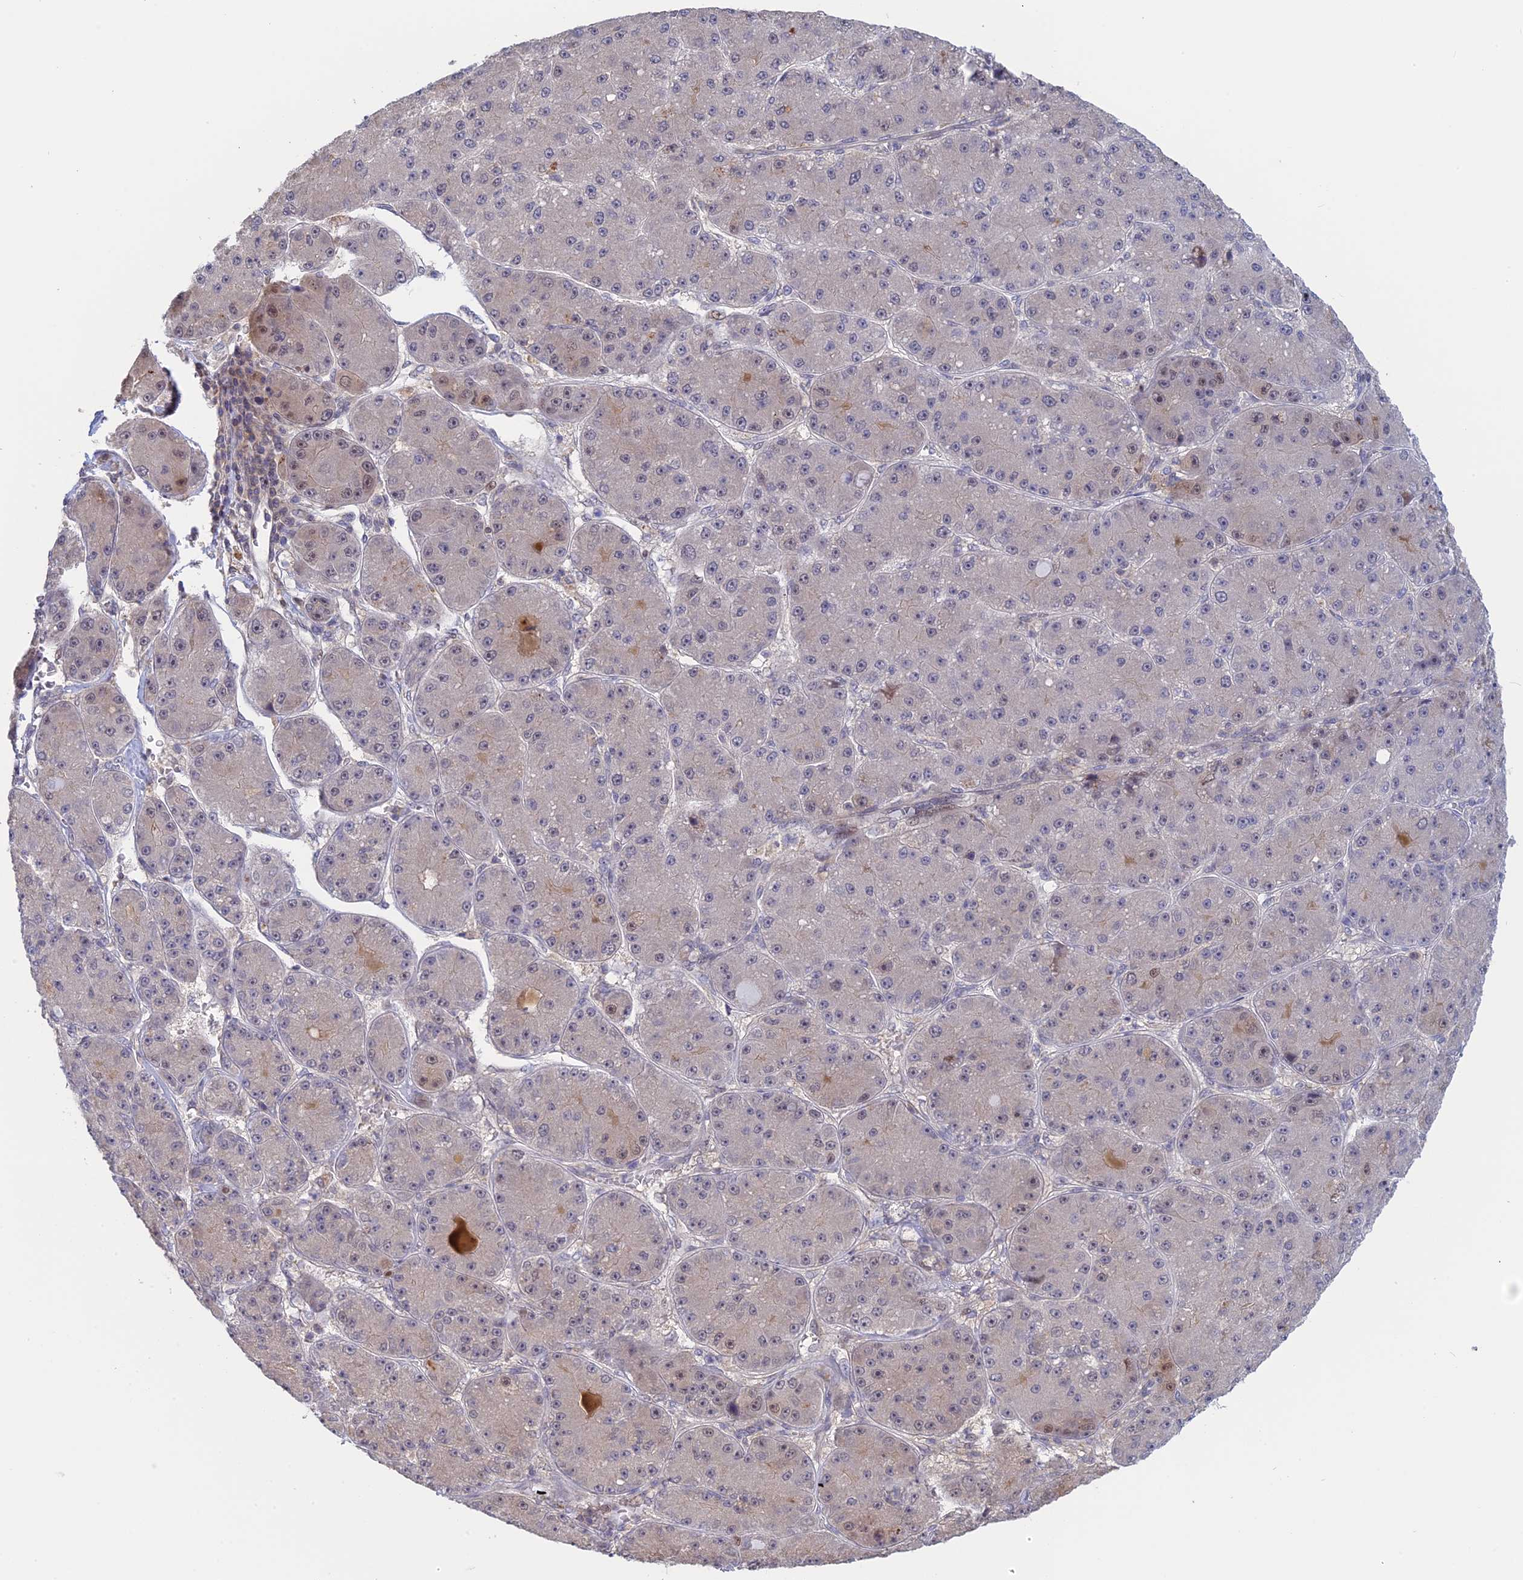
{"staining": {"intensity": "negative", "quantity": "none", "location": "none"}, "tissue": "liver cancer", "cell_type": "Tumor cells", "image_type": "cancer", "snomed": [{"axis": "morphology", "description": "Carcinoma, Hepatocellular, NOS"}, {"axis": "topography", "description": "Liver"}], "caption": "DAB (3,3'-diaminobenzidine) immunohistochemical staining of human hepatocellular carcinoma (liver) displays no significant positivity in tumor cells. (Brightfield microscopy of DAB (3,3'-diaminobenzidine) immunohistochemistry (IHC) at high magnification).", "gene": "GSKIP", "patient": {"sex": "male", "age": 67}}